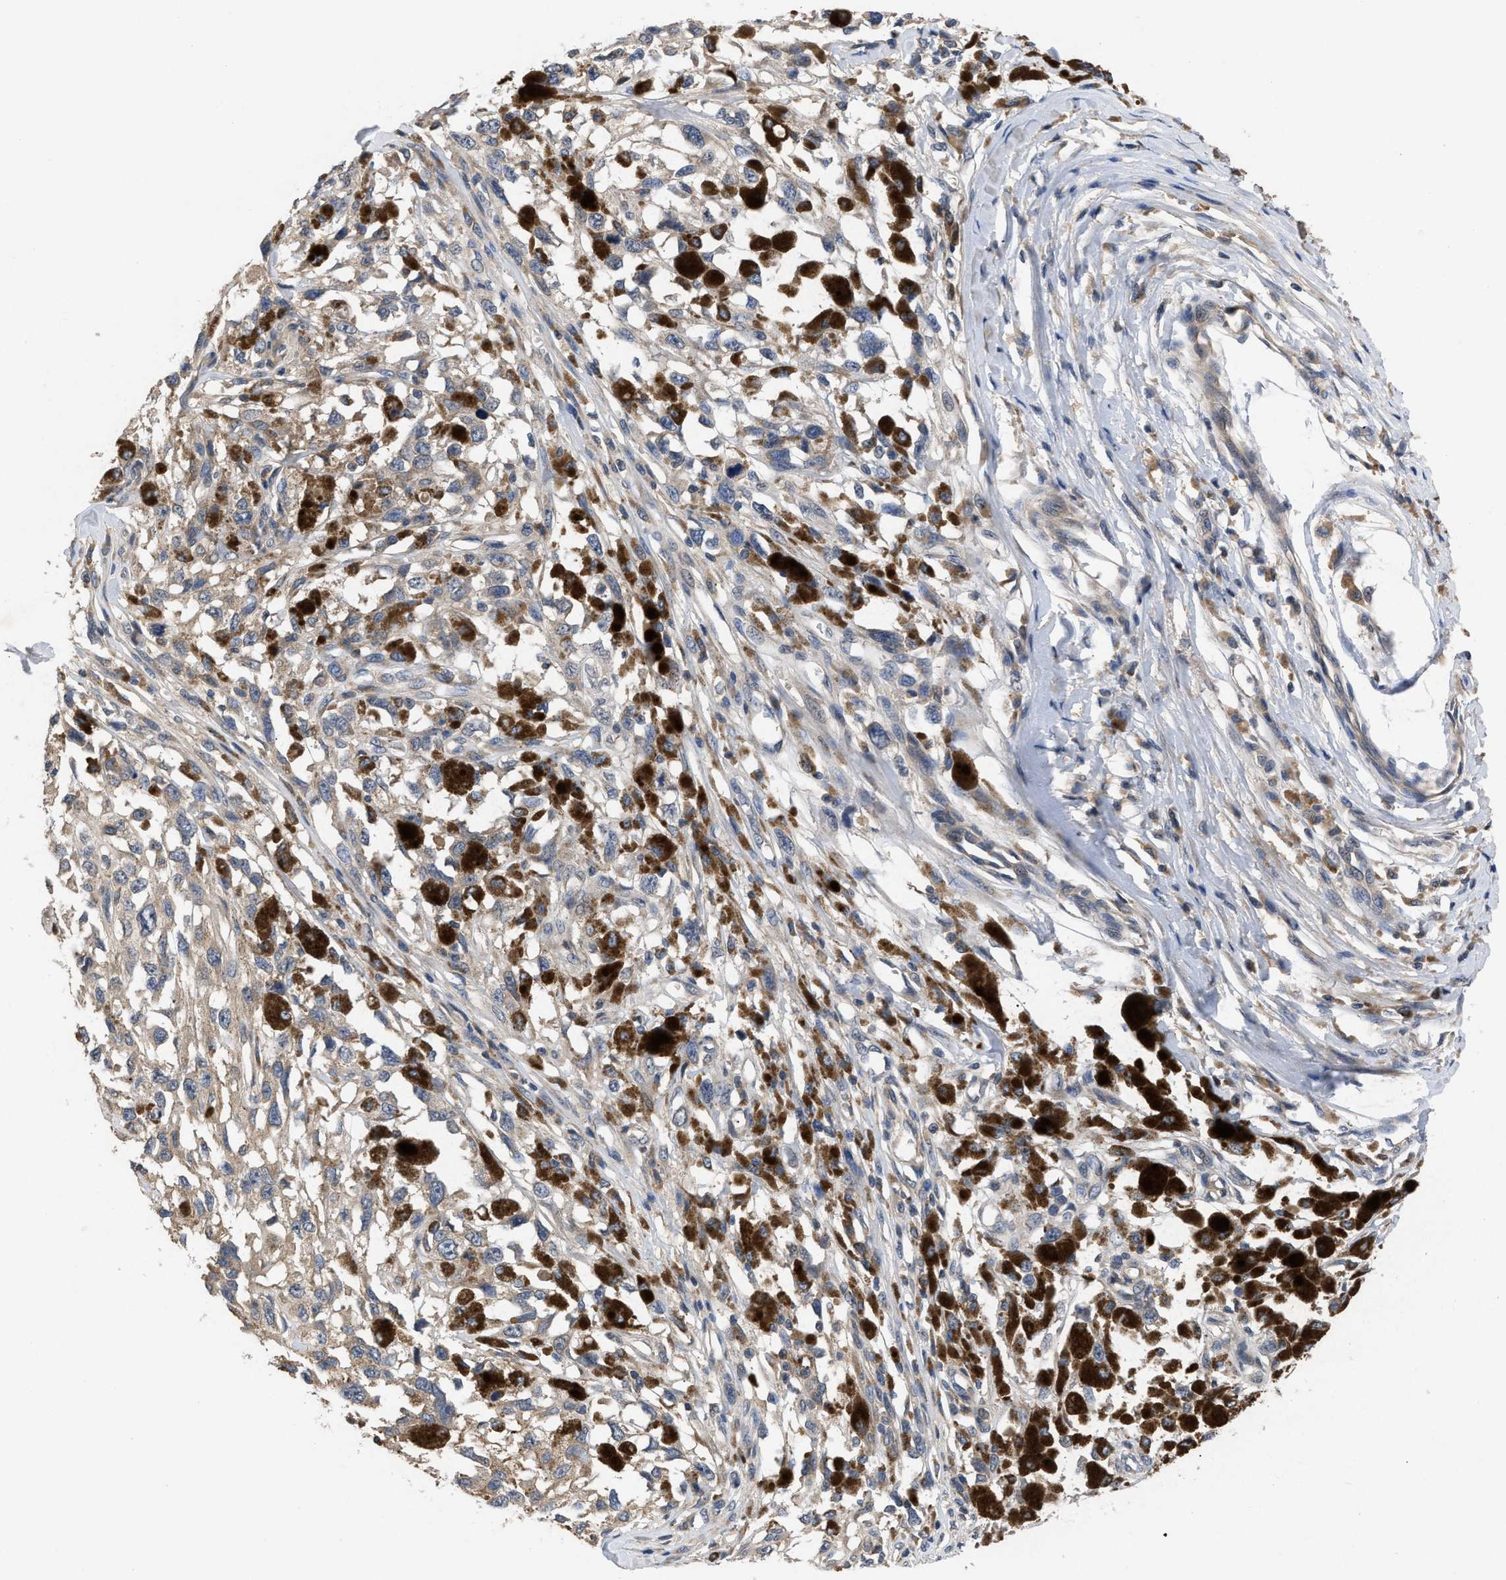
{"staining": {"intensity": "moderate", "quantity": "<25%", "location": "cytoplasmic/membranous"}, "tissue": "melanoma", "cell_type": "Tumor cells", "image_type": "cancer", "snomed": [{"axis": "morphology", "description": "Malignant melanoma, Metastatic site"}, {"axis": "topography", "description": "Lymph node"}], "caption": "Protein expression analysis of human melanoma reveals moderate cytoplasmic/membranous expression in approximately <25% of tumor cells.", "gene": "VPS4A", "patient": {"sex": "male", "age": 59}}